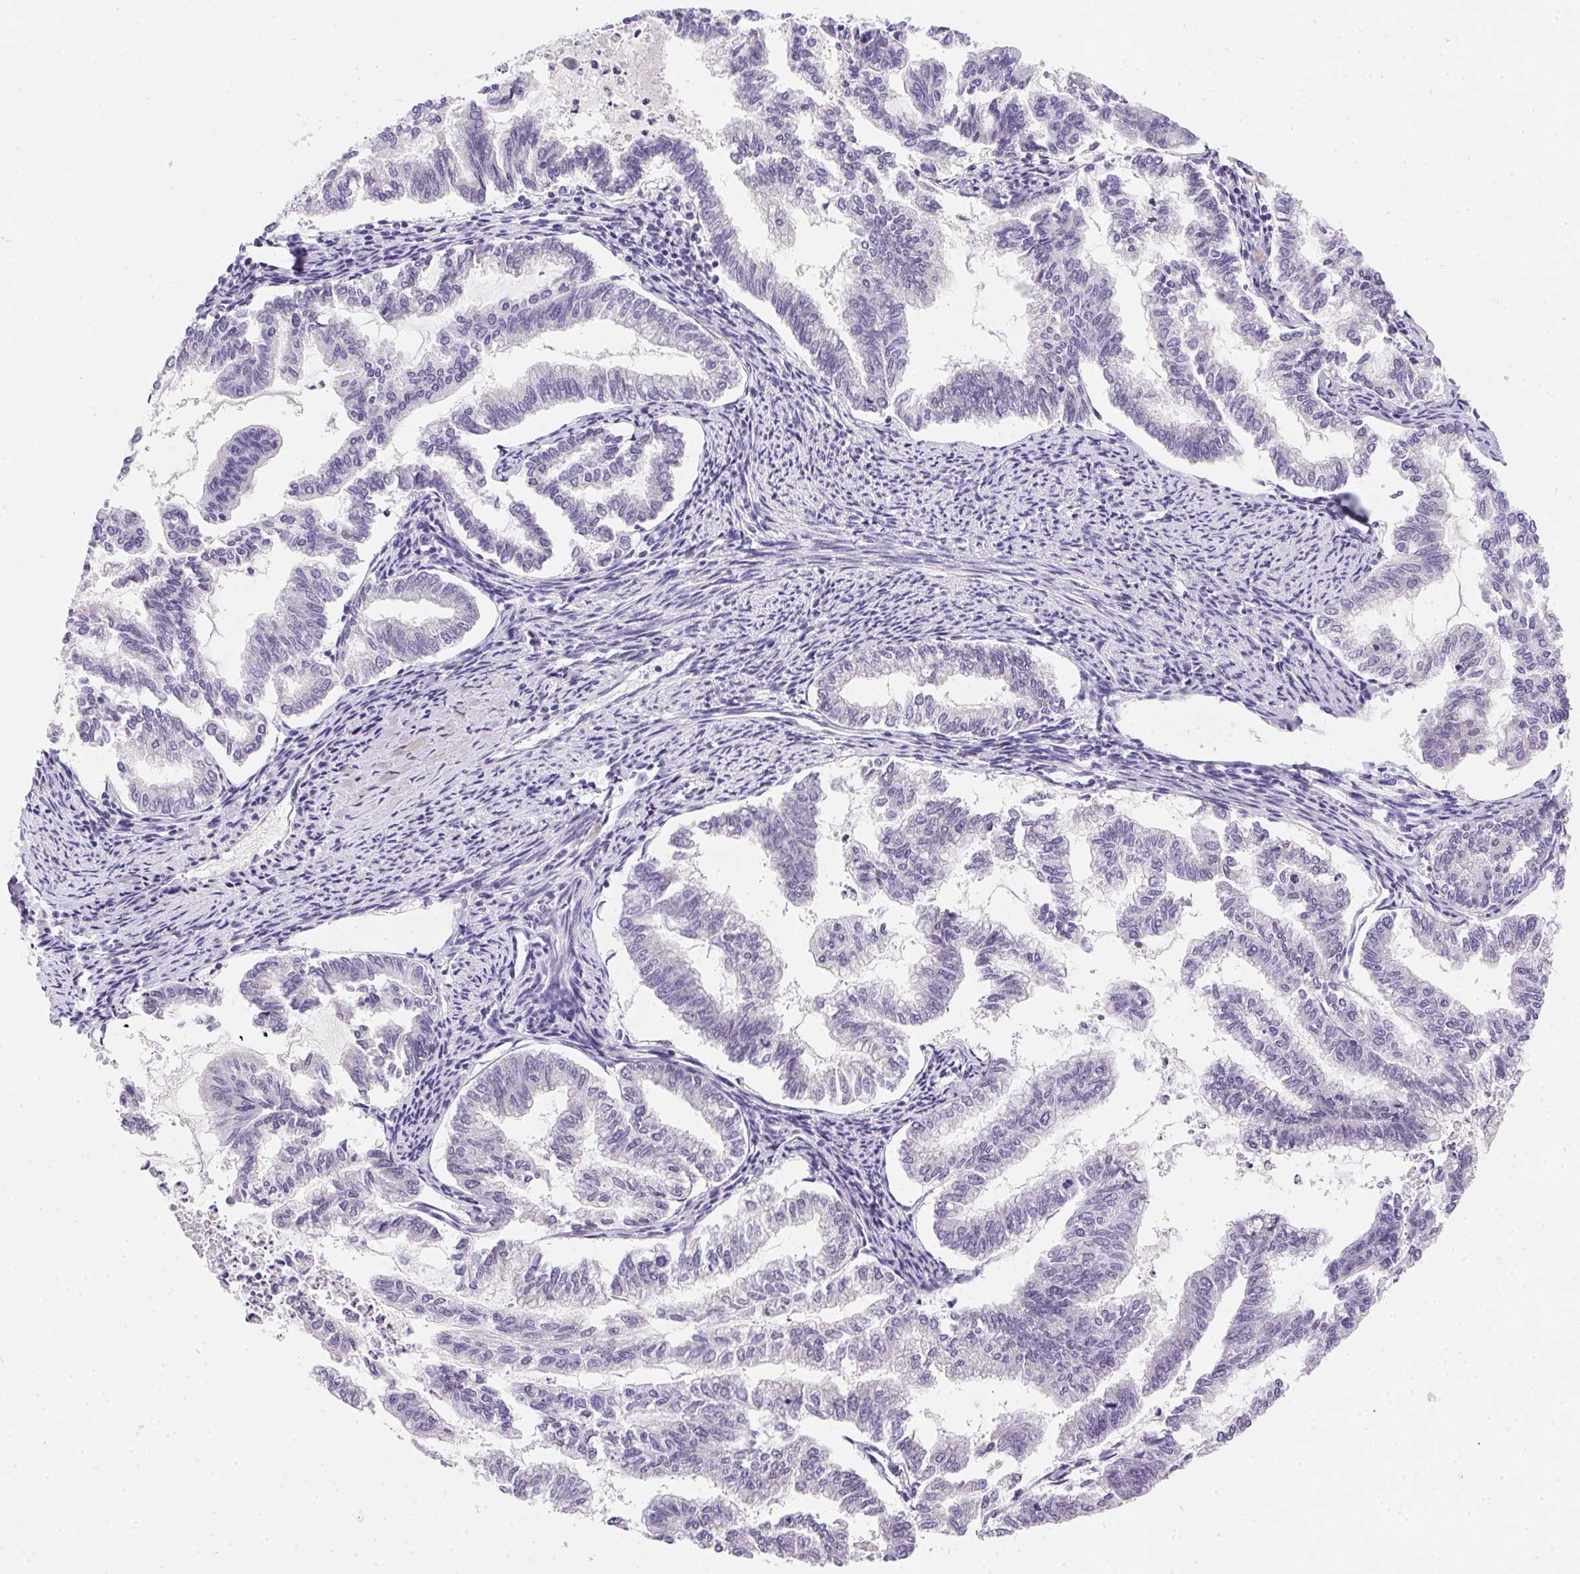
{"staining": {"intensity": "negative", "quantity": "none", "location": "none"}, "tissue": "endometrial cancer", "cell_type": "Tumor cells", "image_type": "cancer", "snomed": [{"axis": "morphology", "description": "Adenocarcinoma, NOS"}, {"axis": "topography", "description": "Endometrium"}], "caption": "Tumor cells are negative for brown protein staining in adenocarcinoma (endometrial).", "gene": "SSTR4", "patient": {"sex": "female", "age": 79}}